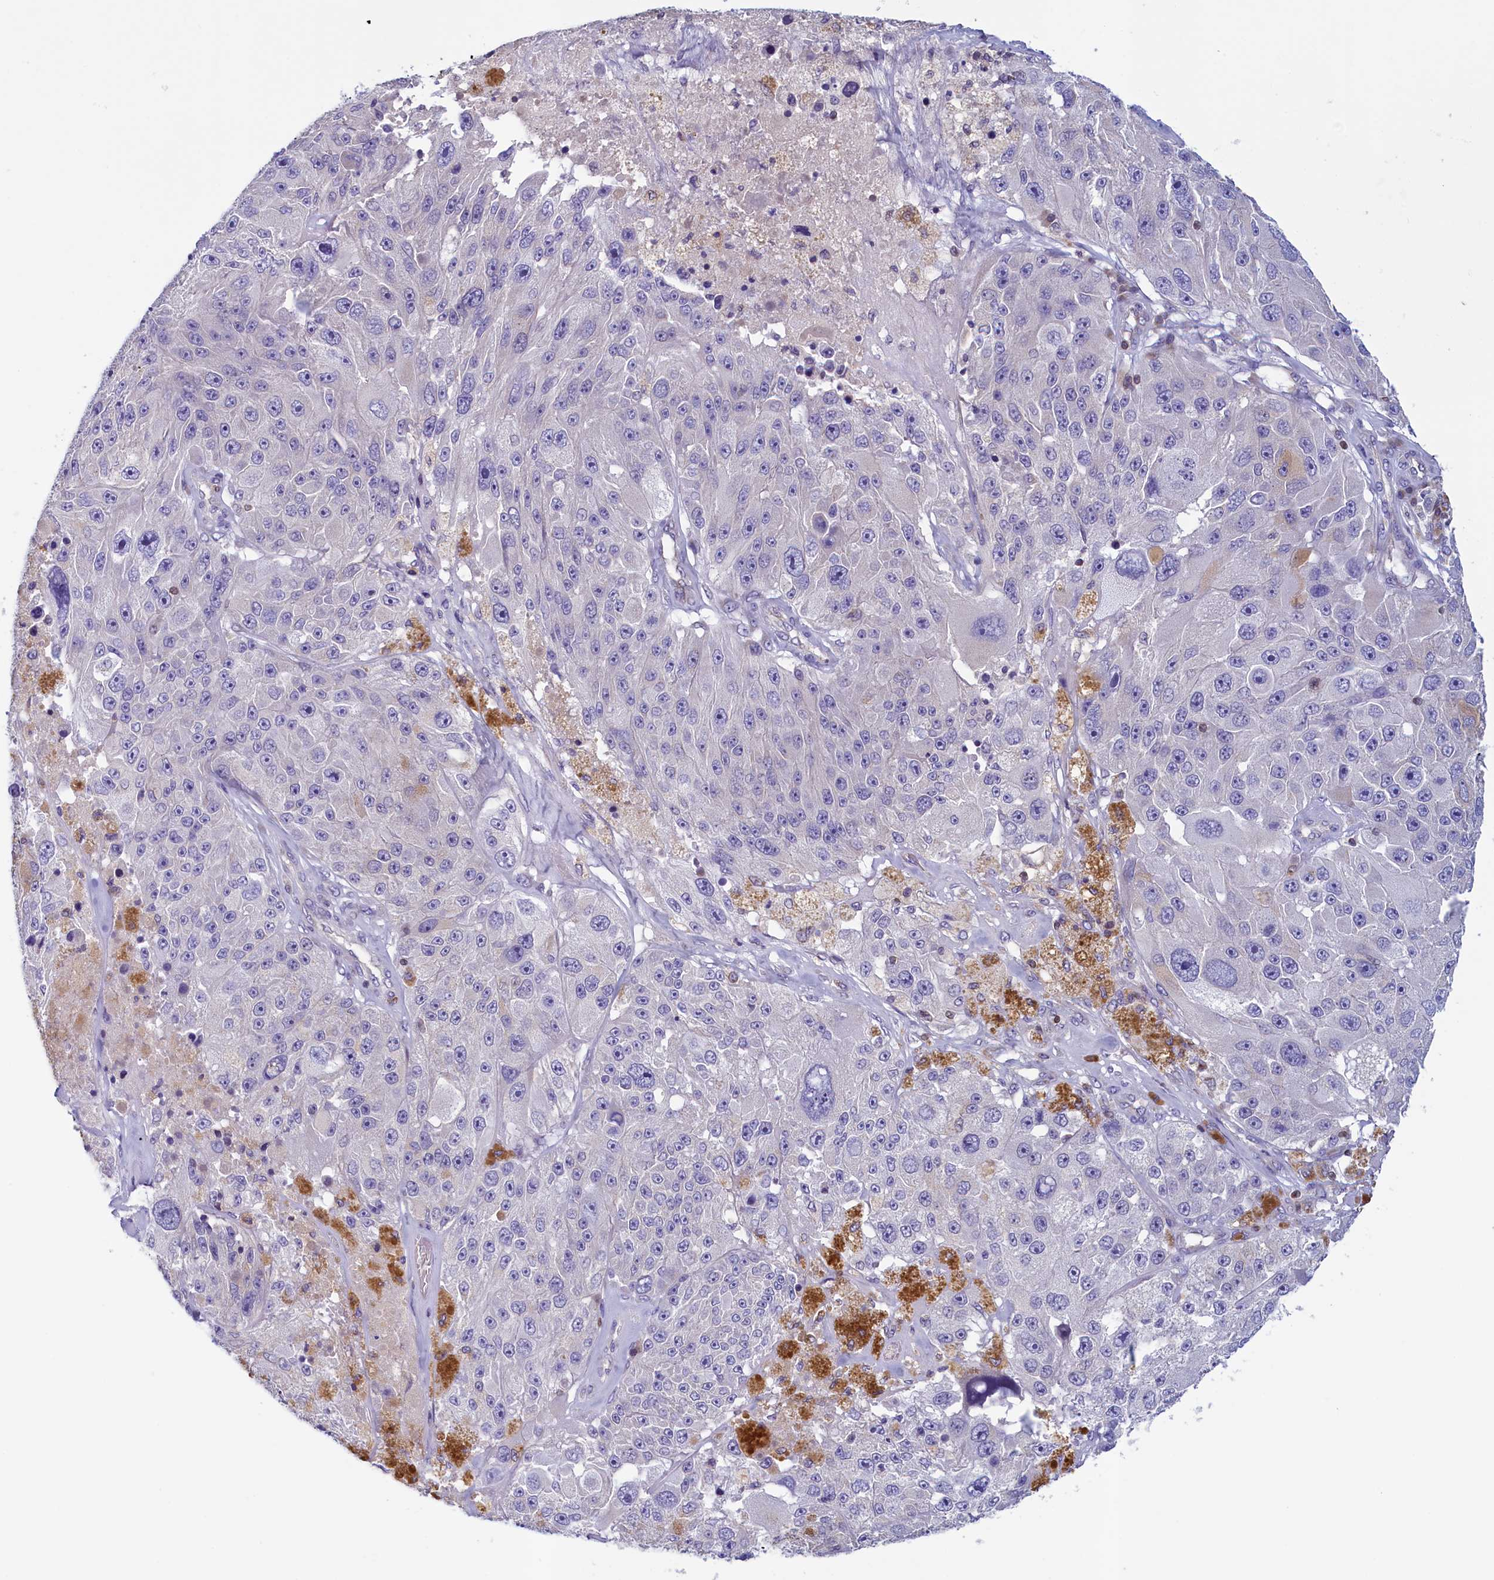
{"staining": {"intensity": "negative", "quantity": "none", "location": "none"}, "tissue": "melanoma", "cell_type": "Tumor cells", "image_type": "cancer", "snomed": [{"axis": "morphology", "description": "Malignant melanoma, Metastatic site"}, {"axis": "topography", "description": "Lymph node"}], "caption": "A high-resolution histopathology image shows immunohistochemistry staining of melanoma, which reveals no significant staining in tumor cells.", "gene": "TRAF3IP3", "patient": {"sex": "male", "age": 62}}